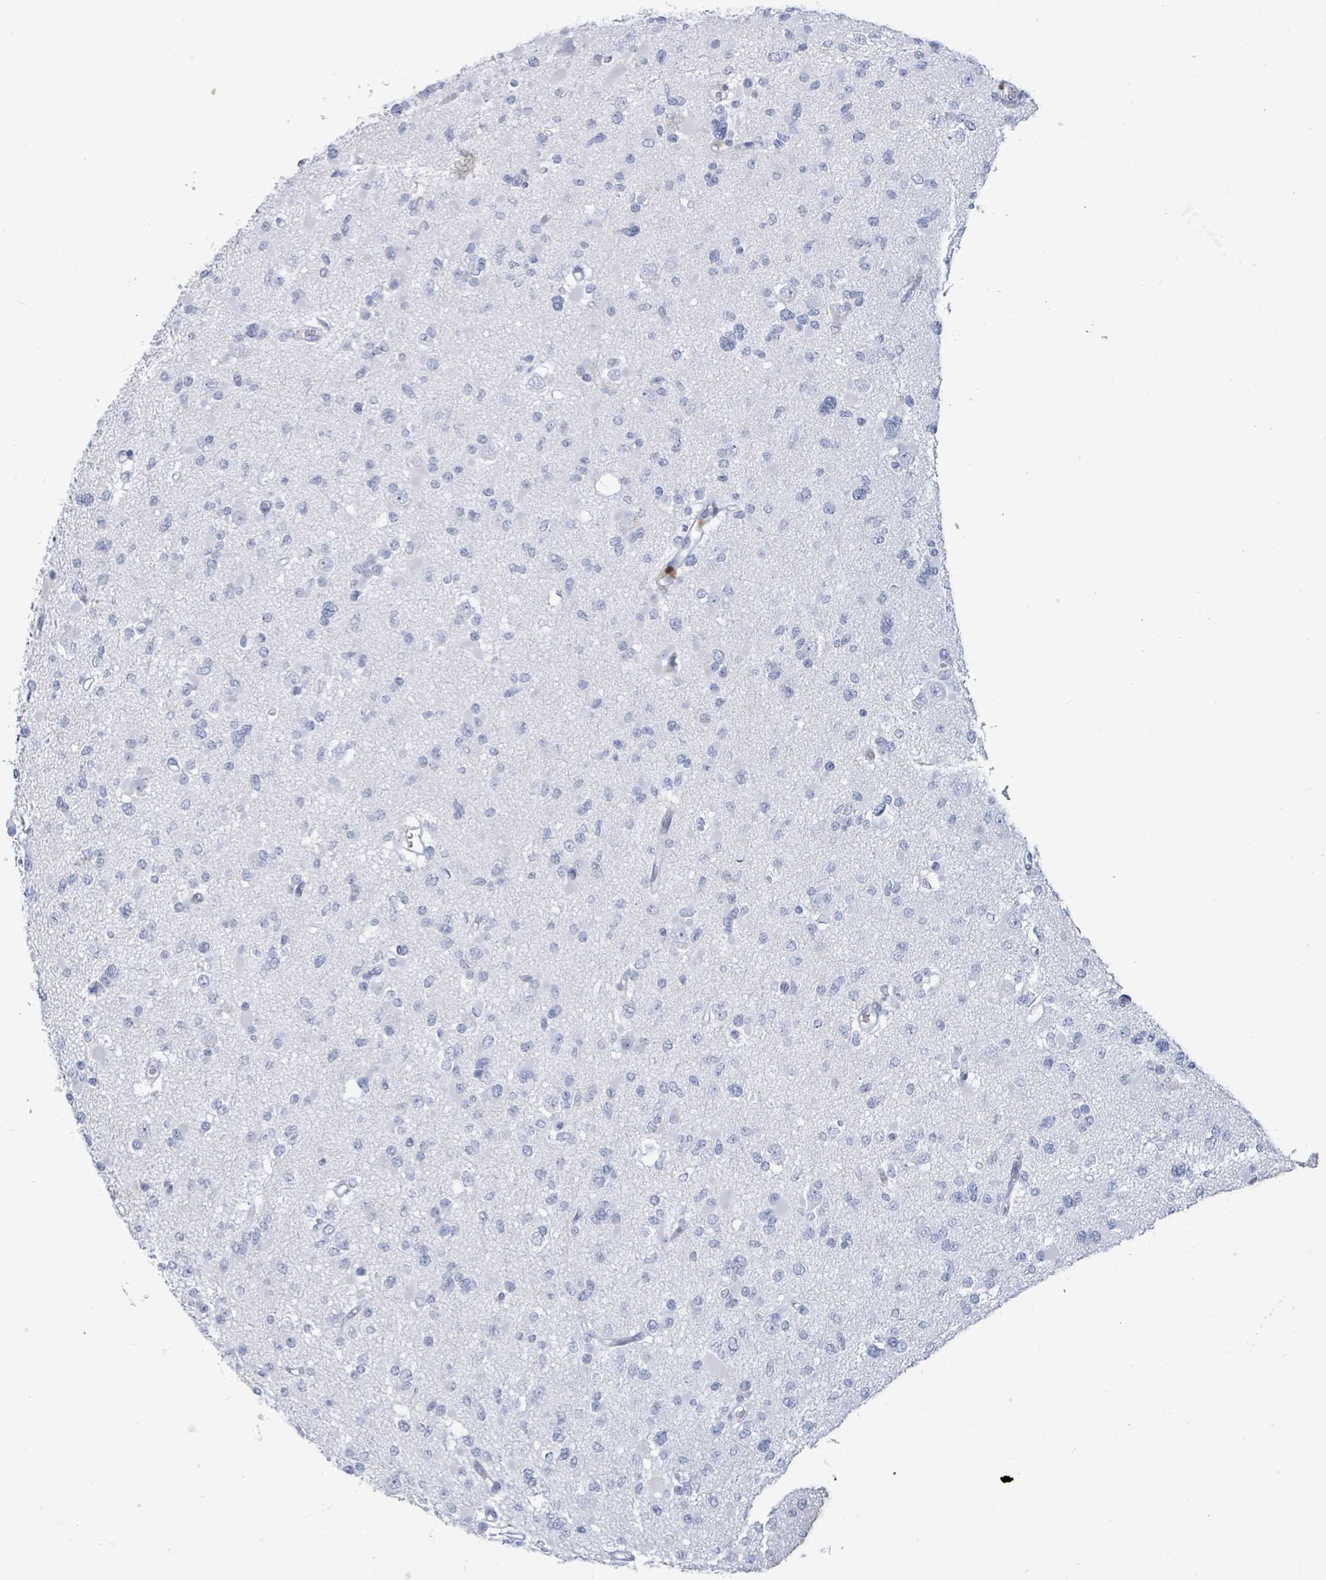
{"staining": {"intensity": "negative", "quantity": "none", "location": "none"}, "tissue": "glioma", "cell_type": "Tumor cells", "image_type": "cancer", "snomed": [{"axis": "morphology", "description": "Glioma, malignant, Low grade"}, {"axis": "topography", "description": "Brain"}], "caption": "Immunohistochemistry photomicrograph of human malignant glioma (low-grade) stained for a protein (brown), which exhibits no expression in tumor cells.", "gene": "MALL", "patient": {"sex": "female", "age": 22}}